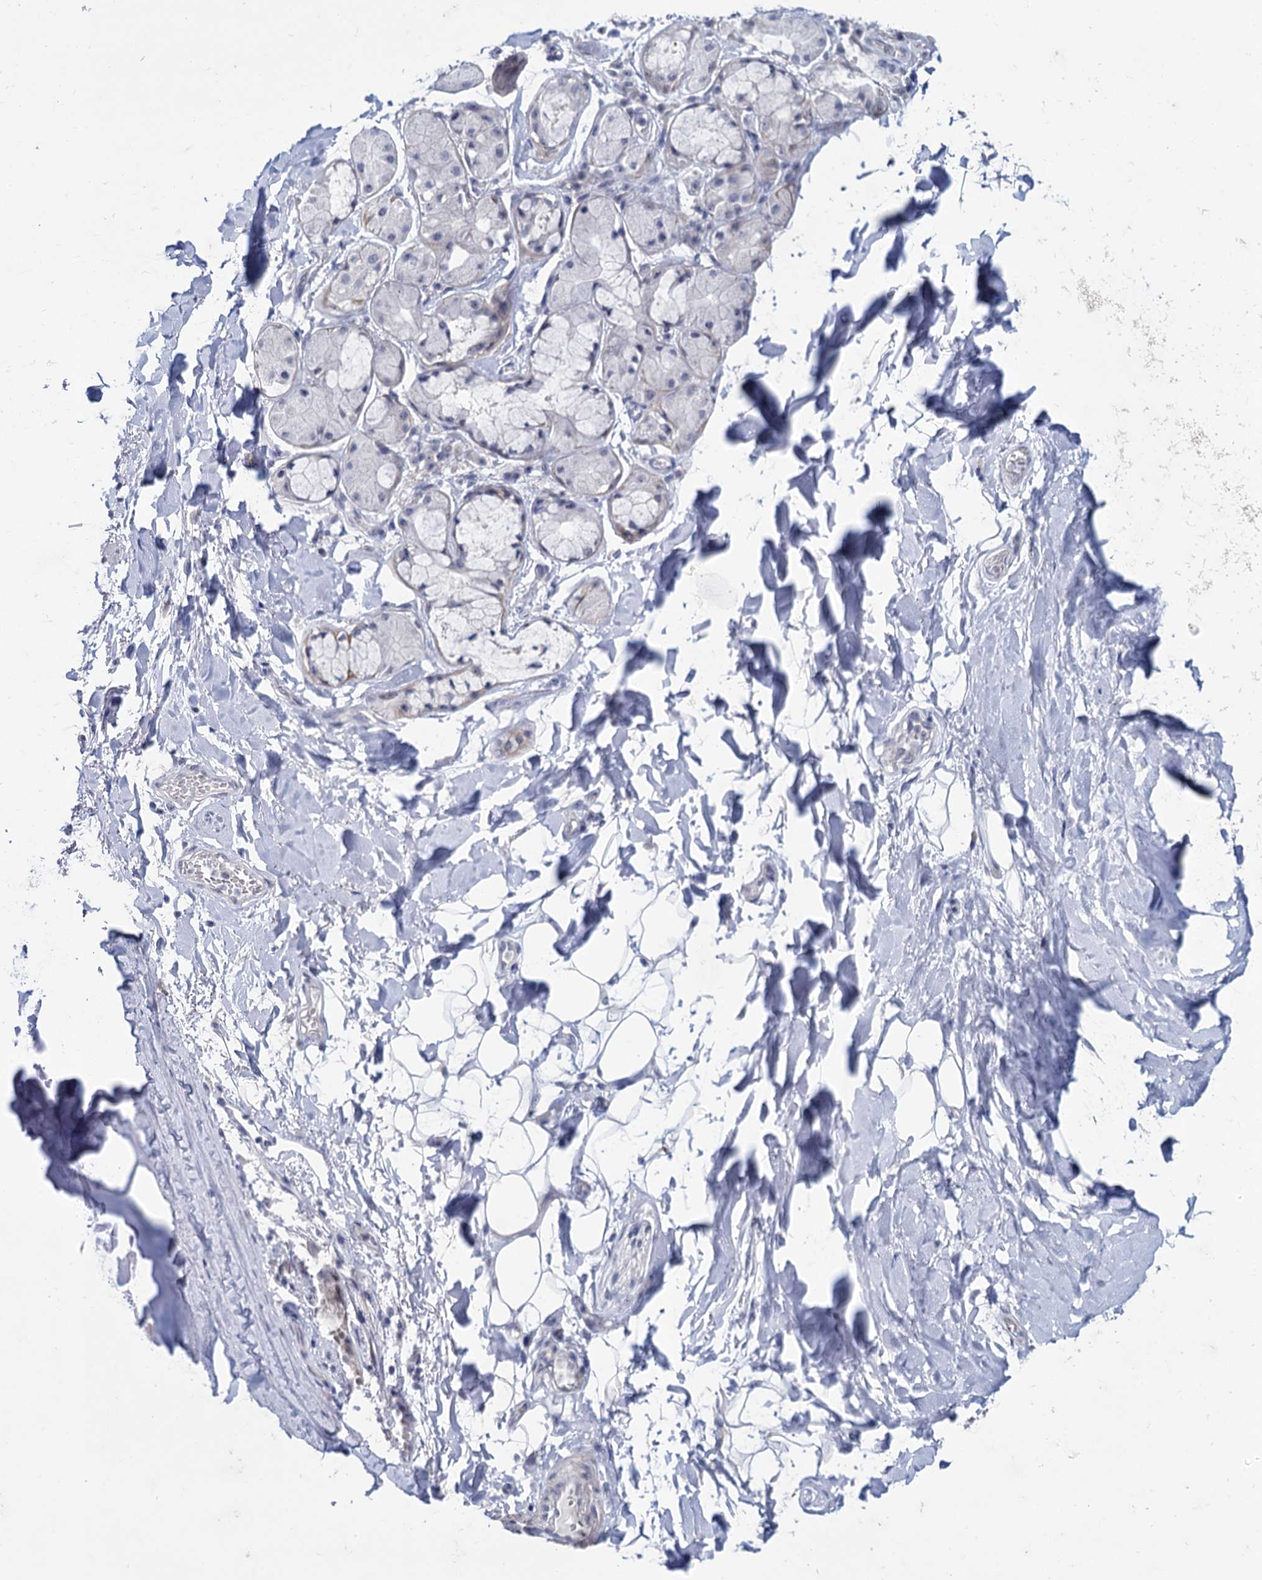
{"staining": {"intensity": "negative", "quantity": "none", "location": "none"}, "tissue": "adipose tissue", "cell_type": "Adipocytes", "image_type": "normal", "snomed": [{"axis": "morphology", "description": "Normal tissue, NOS"}, {"axis": "topography", "description": "Lymph node"}, {"axis": "topography", "description": "Cartilage tissue"}, {"axis": "topography", "description": "Bronchus"}], "caption": "IHC image of benign human adipose tissue stained for a protein (brown), which shows no positivity in adipocytes.", "gene": "SFN", "patient": {"sex": "male", "age": 63}}